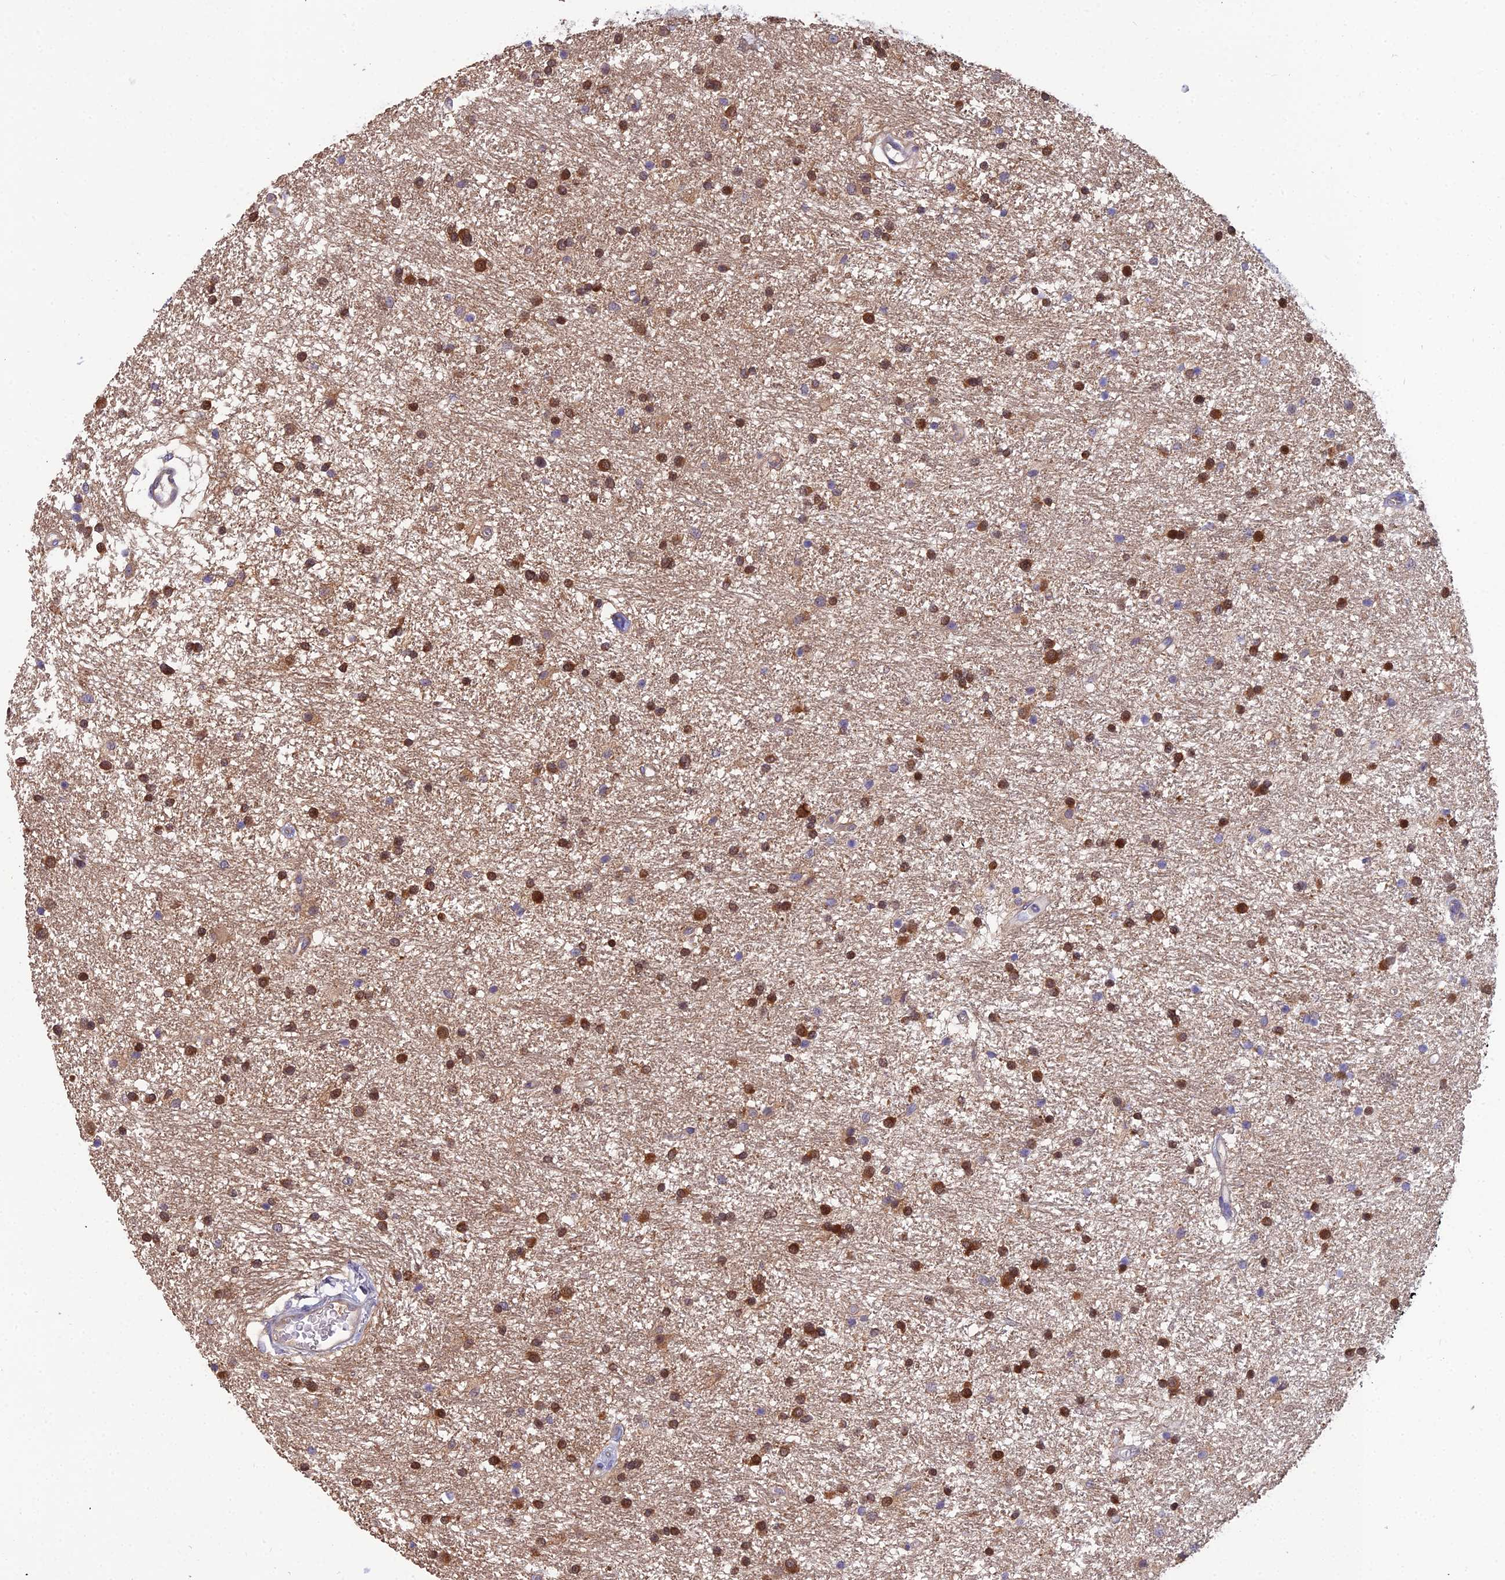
{"staining": {"intensity": "moderate", "quantity": "25%-75%", "location": "cytoplasmic/membranous"}, "tissue": "glioma", "cell_type": "Tumor cells", "image_type": "cancer", "snomed": [{"axis": "morphology", "description": "Glioma, malignant, High grade"}, {"axis": "topography", "description": "Brain"}], "caption": "Immunohistochemistry micrograph of neoplastic tissue: human glioma stained using IHC demonstrates medium levels of moderate protein expression localized specifically in the cytoplasmic/membranous of tumor cells, appearing as a cytoplasmic/membranous brown color.", "gene": "MVD", "patient": {"sex": "male", "age": 77}}